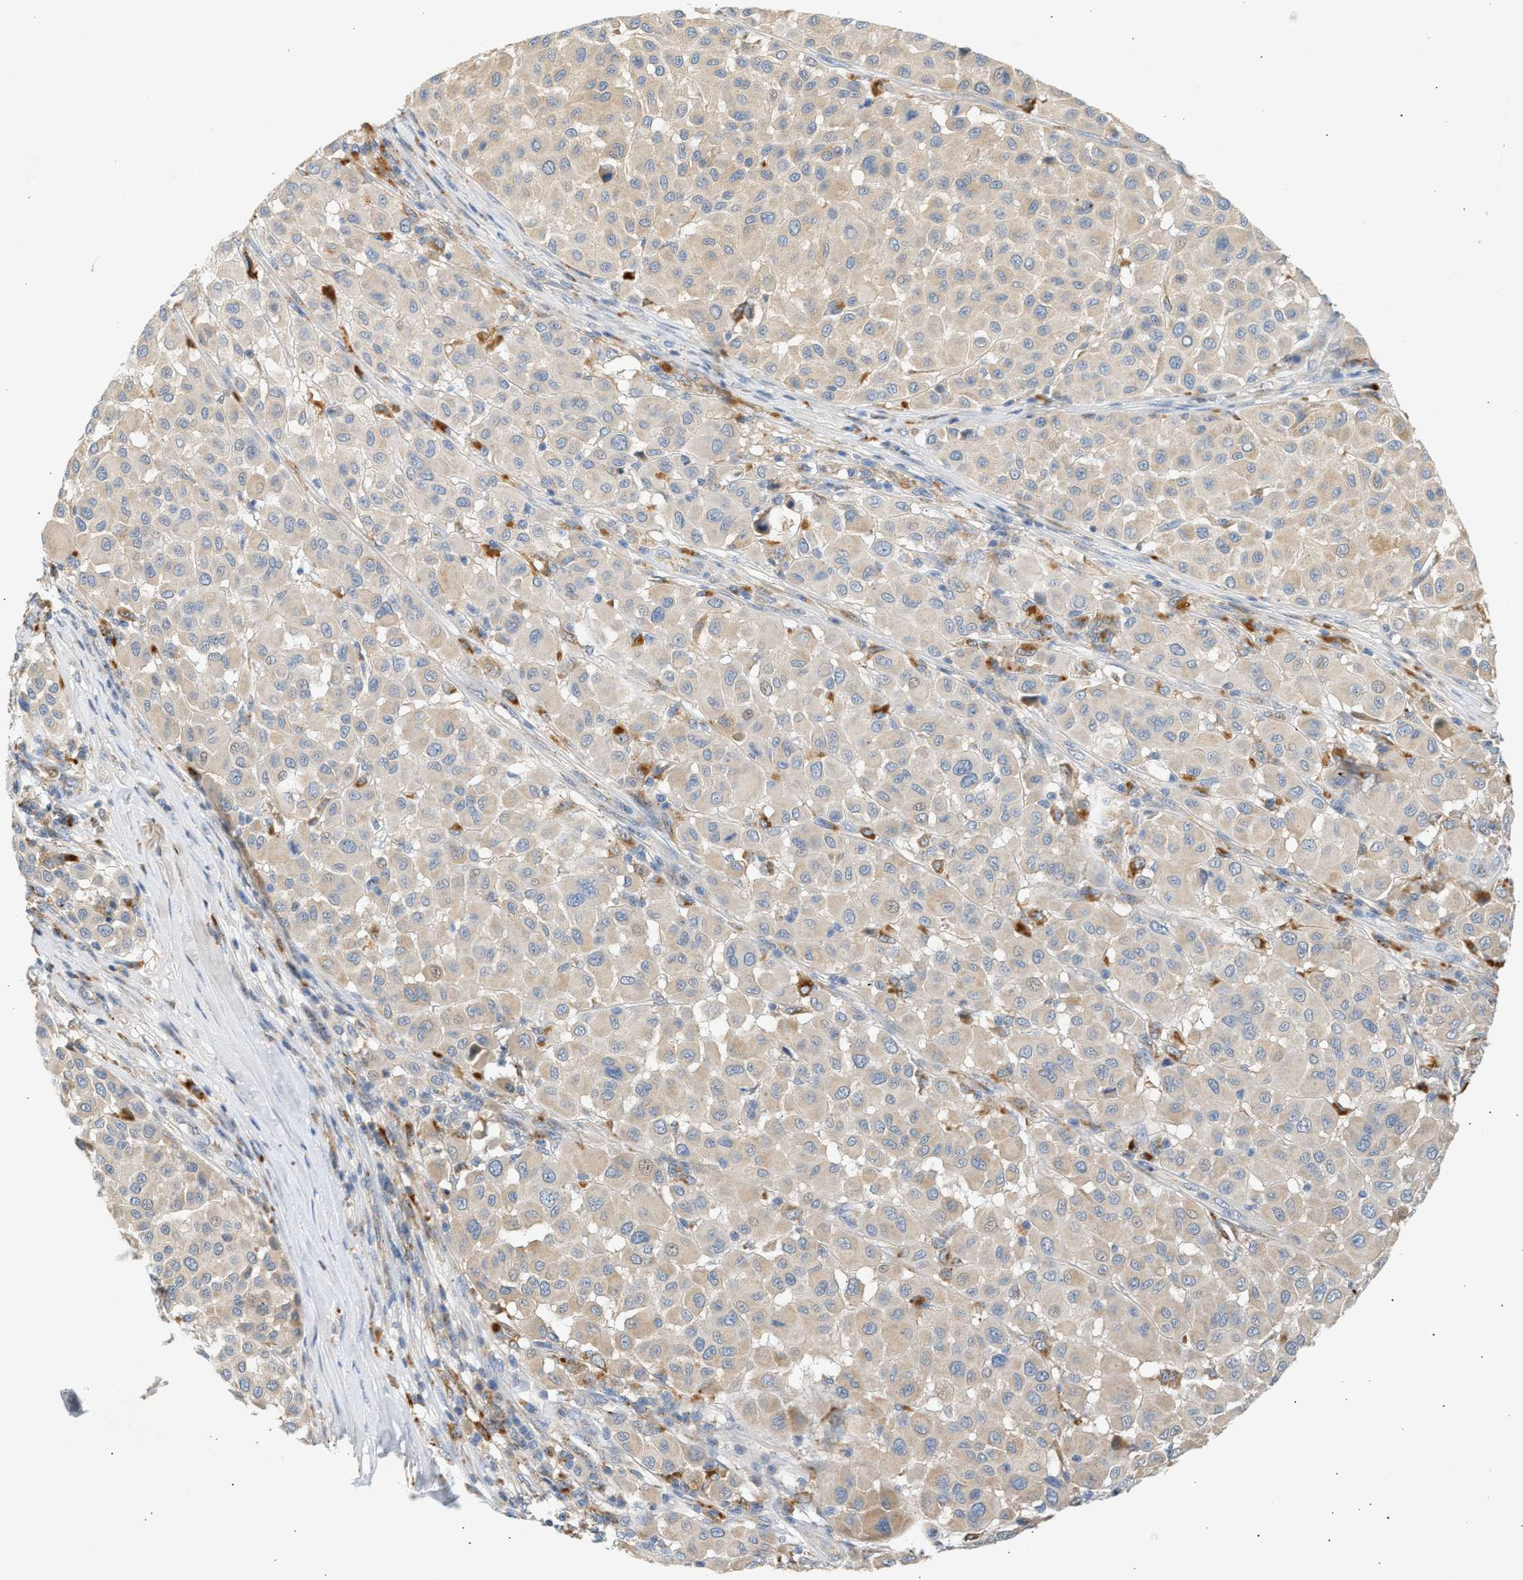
{"staining": {"intensity": "weak", "quantity": ">75%", "location": "cytoplasmic/membranous"}, "tissue": "melanoma", "cell_type": "Tumor cells", "image_type": "cancer", "snomed": [{"axis": "morphology", "description": "Malignant melanoma, Metastatic site"}, {"axis": "topography", "description": "Soft tissue"}], "caption": "Immunohistochemical staining of human malignant melanoma (metastatic site) displays weak cytoplasmic/membranous protein expression in about >75% of tumor cells. (DAB IHC with brightfield microscopy, high magnification).", "gene": "ENTHD1", "patient": {"sex": "male", "age": 41}}